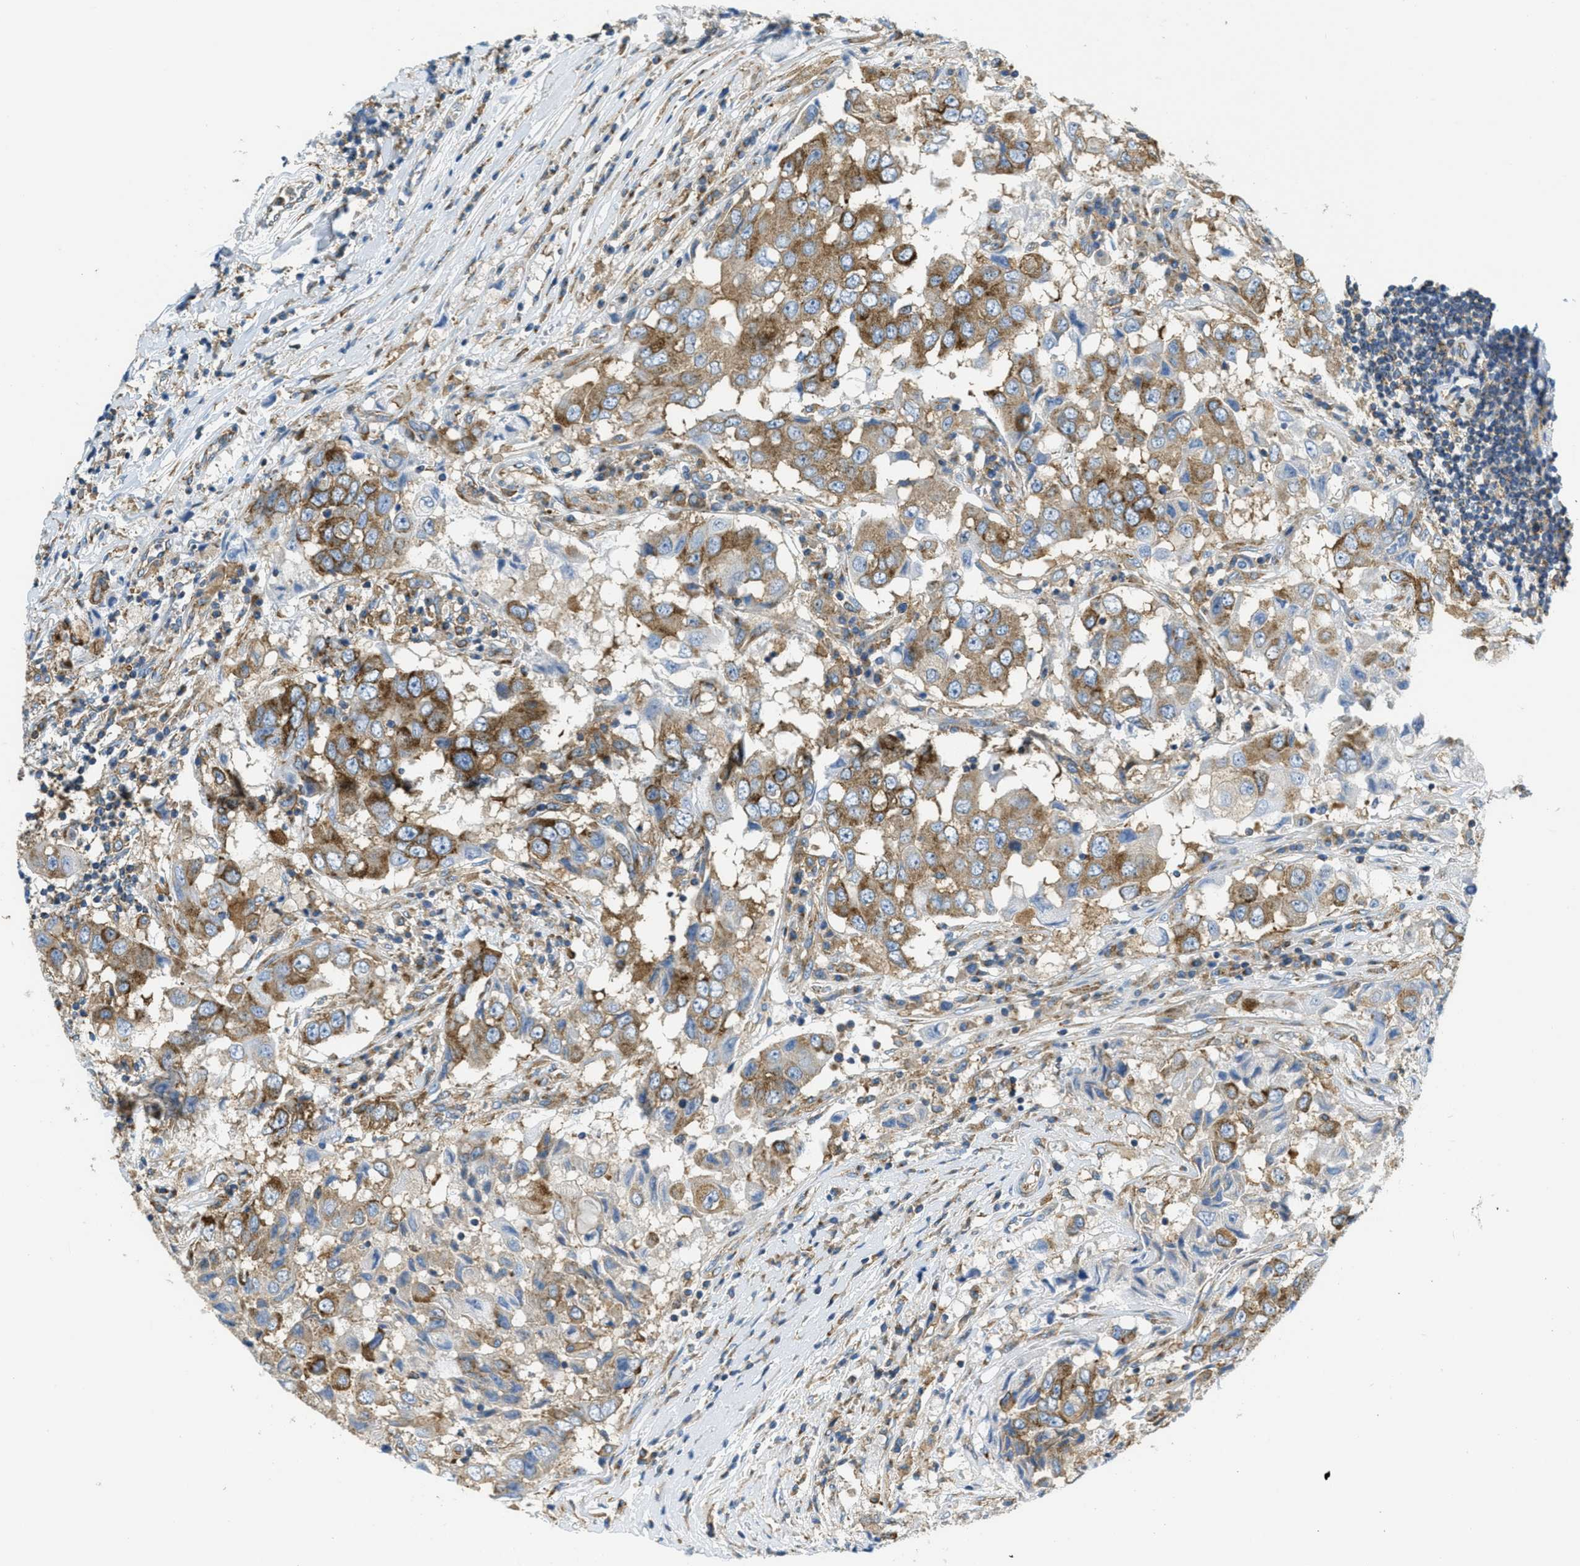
{"staining": {"intensity": "moderate", "quantity": ">75%", "location": "cytoplasmic/membranous"}, "tissue": "breast cancer", "cell_type": "Tumor cells", "image_type": "cancer", "snomed": [{"axis": "morphology", "description": "Duct carcinoma"}, {"axis": "topography", "description": "Breast"}], "caption": "Breast infiltrating ductal carcinoma stained for a protein (brown) reveals moderate cytoplasmic/membranous positive staining in approximately >75% of tumor cells.", "gene": "AP2B1", "patient": {"sex": "female", "age": 27}}